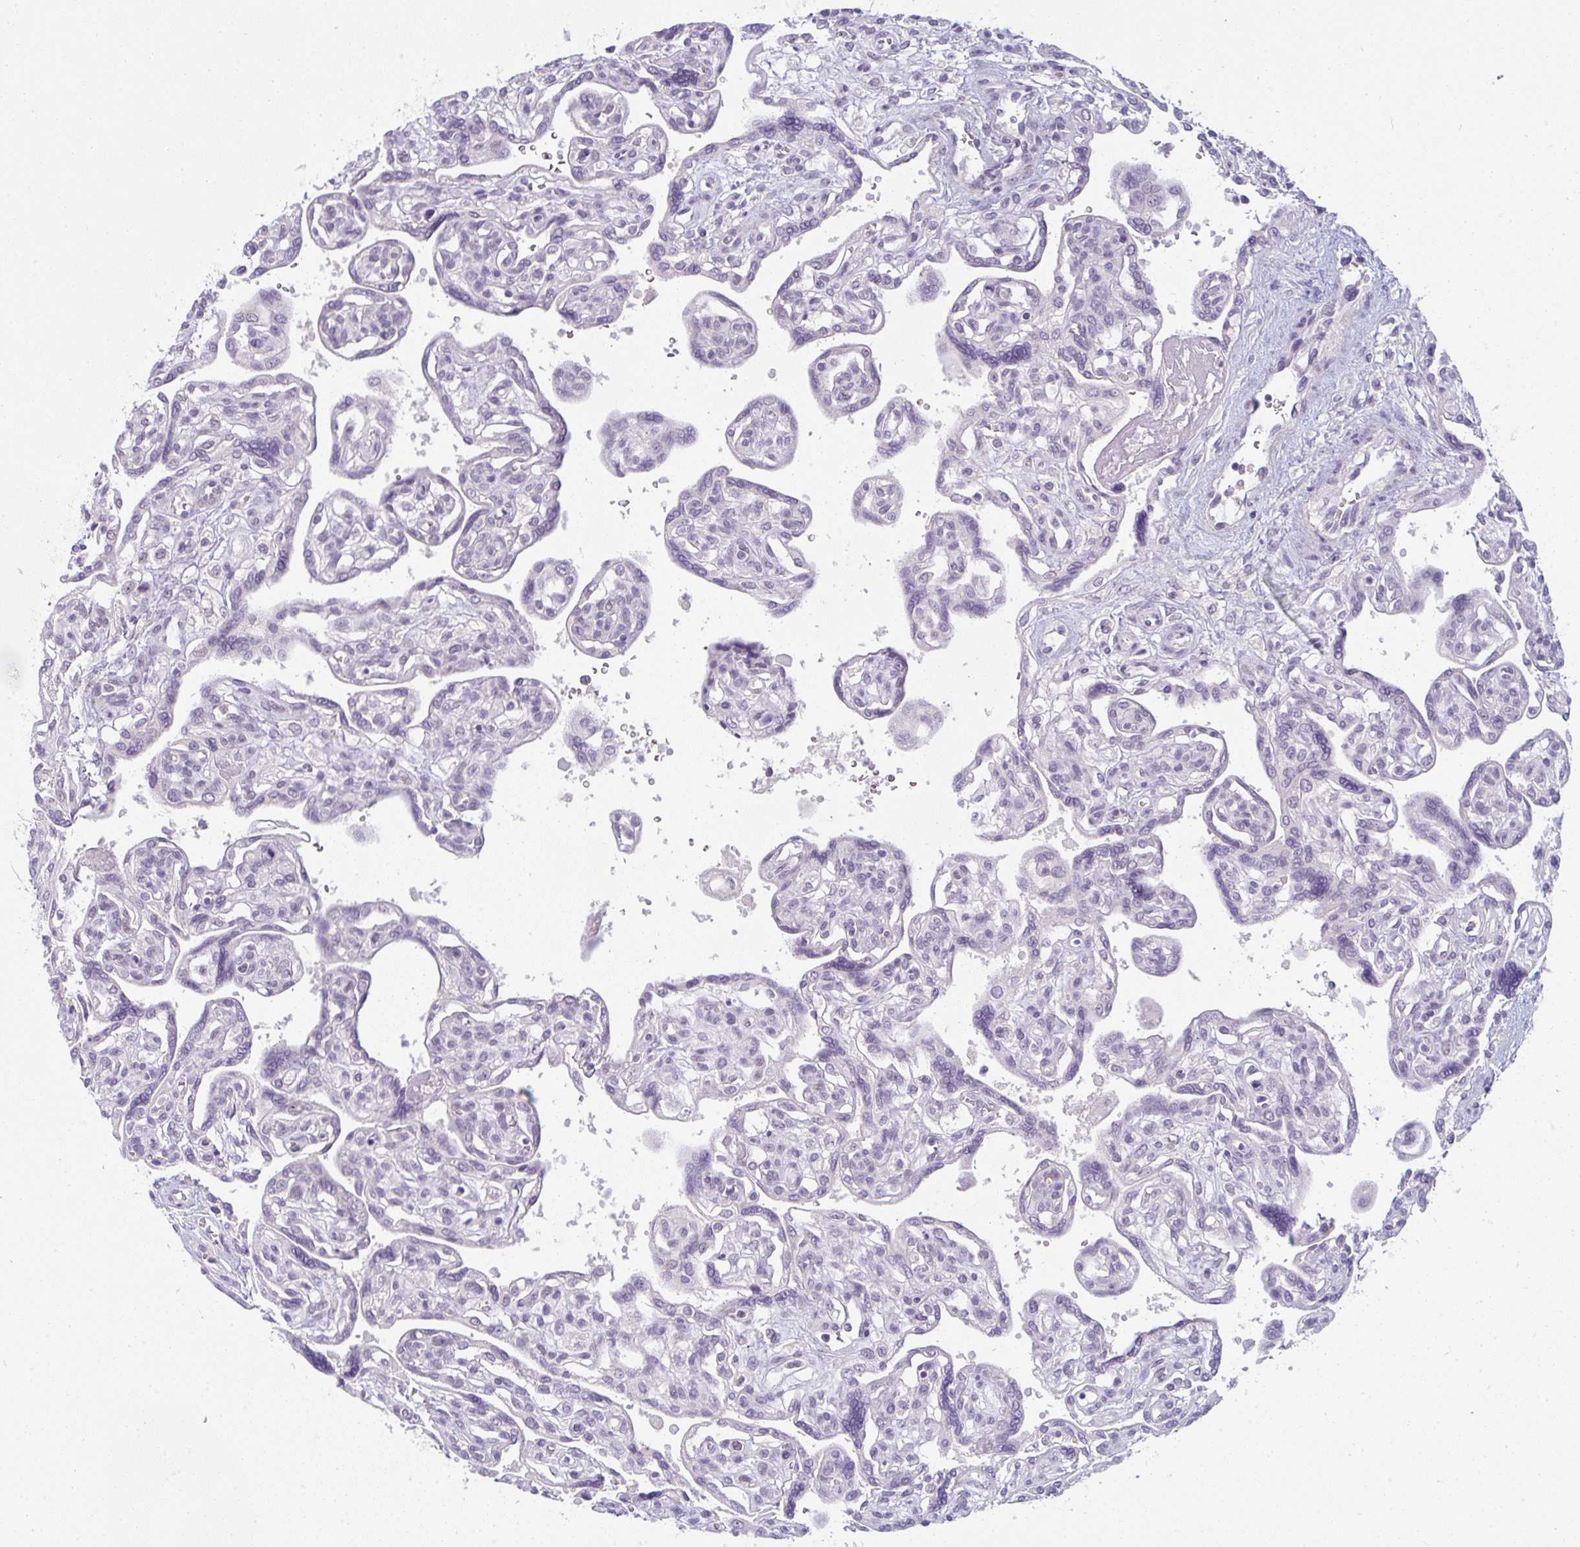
{"staining": {"intensity": "negative", "quantity": "none", "location": "none"}, "tissue": "placenta", "cell_type": "Decidual cells", "image_type": "normal", "snomed": [{"axis": "morphology", "description": "Normal tissue, NOS"}, {"axis": "topography", "description": "Placenta"}], "caption": "IHC micrograph of normal placenta stained for a protein (brown), which reveals no positivity in decidual cells.", "gene": "PPFIA4", "patient": {"sex": "female", "age": 39}}